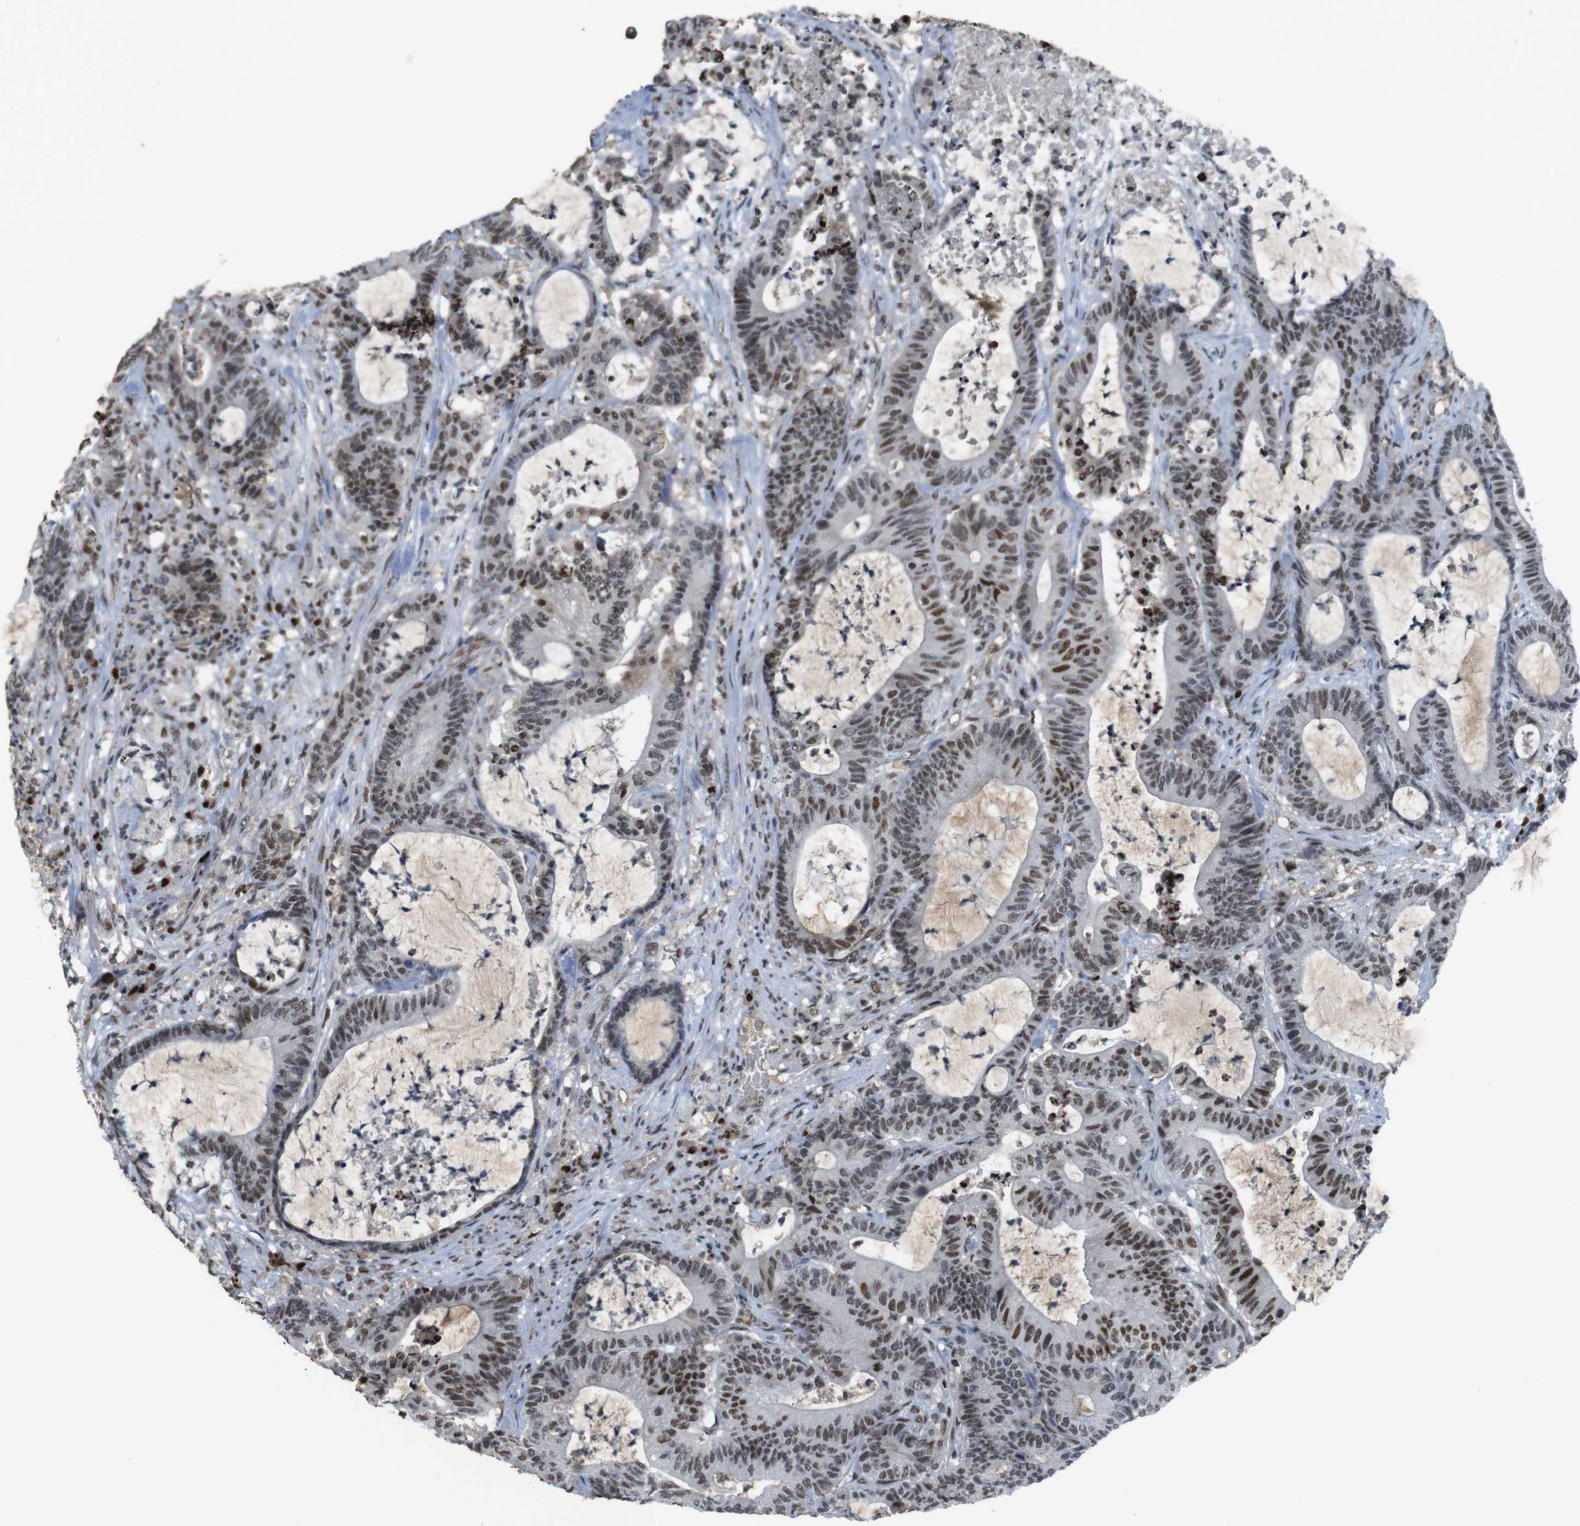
{"staining": {"intensity": "moderate", "quantity": ">75%", "location": "nuclear"}, "tissue": "colorectal cancer", "cell_type": "Tumor cells", "image_type": "cancer", "snomed": [{"axis": "morphology", "description": "Adenocarcinoma, NOS"}, {"axis": "topography", "description": "Colon"}], "caption": "Protein staining reveals moderate nuclear positivity in approximately >75% of tumor cells in colorectal cancer (adenocarcinoma).", "gene": "SUB1", "patient": {"sex": "female", "age": 84}}